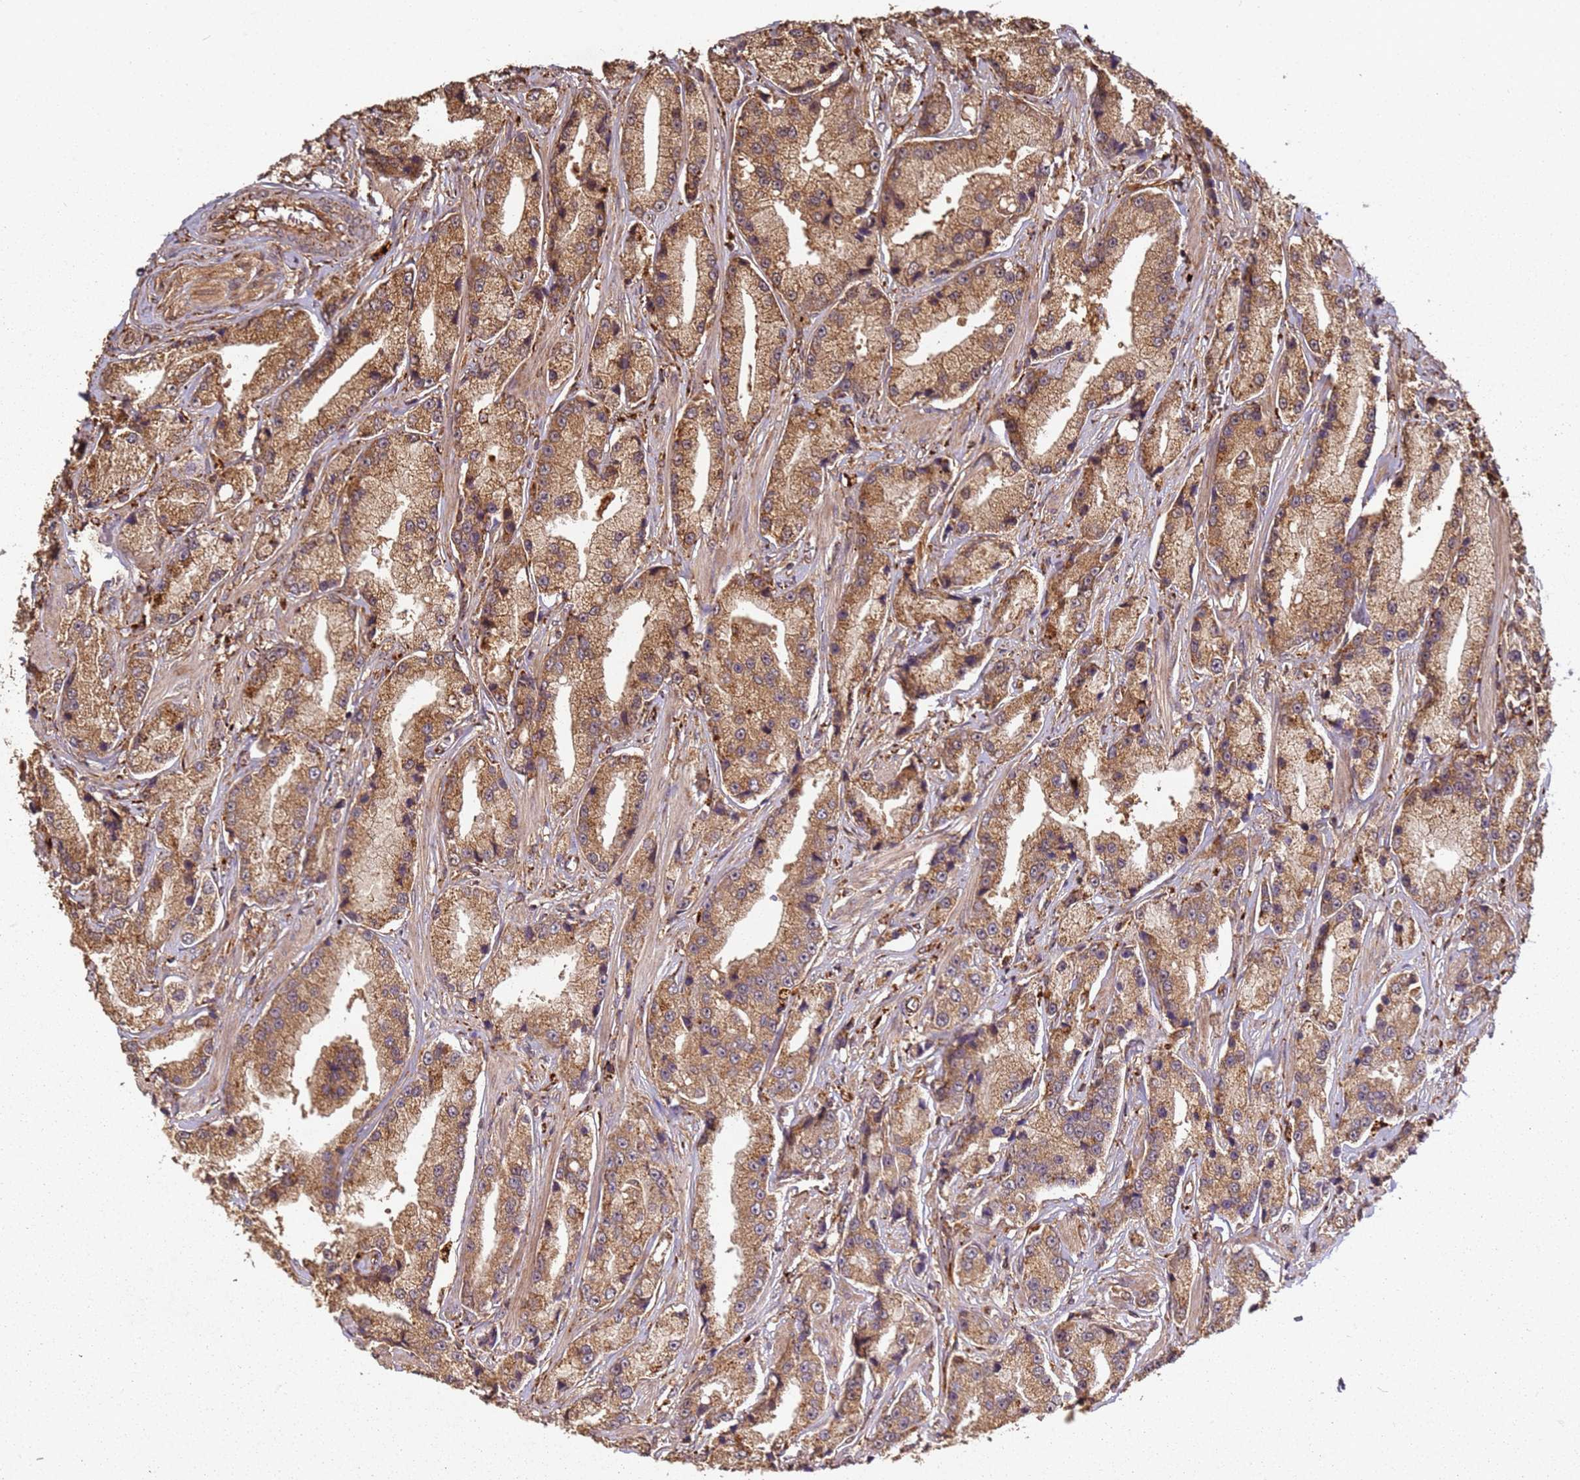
{"staining": {"intensity": "moderate", "quantity": ">75%", "location": "cytoplasmic/membranous"}, "tissue": "prostate cancer", "cell_type": "Tumor cells", "image_type": "cancer", "snomed": [{"axis": "morphology", "description": "Adenocarcinoma, High grade"}, {"axis": "topography", "description": "Prostate"}], "caption": "Moderate cytoplasmic/membranous staining is seen in approximately >75% of tumor cells in prostate high-grade adenocarcinoma. (Brightfield microscopy of DAB IHC at high magnification).", "gene": "SCGB2B2", "patient": {"sex": "male", "age": 74}}